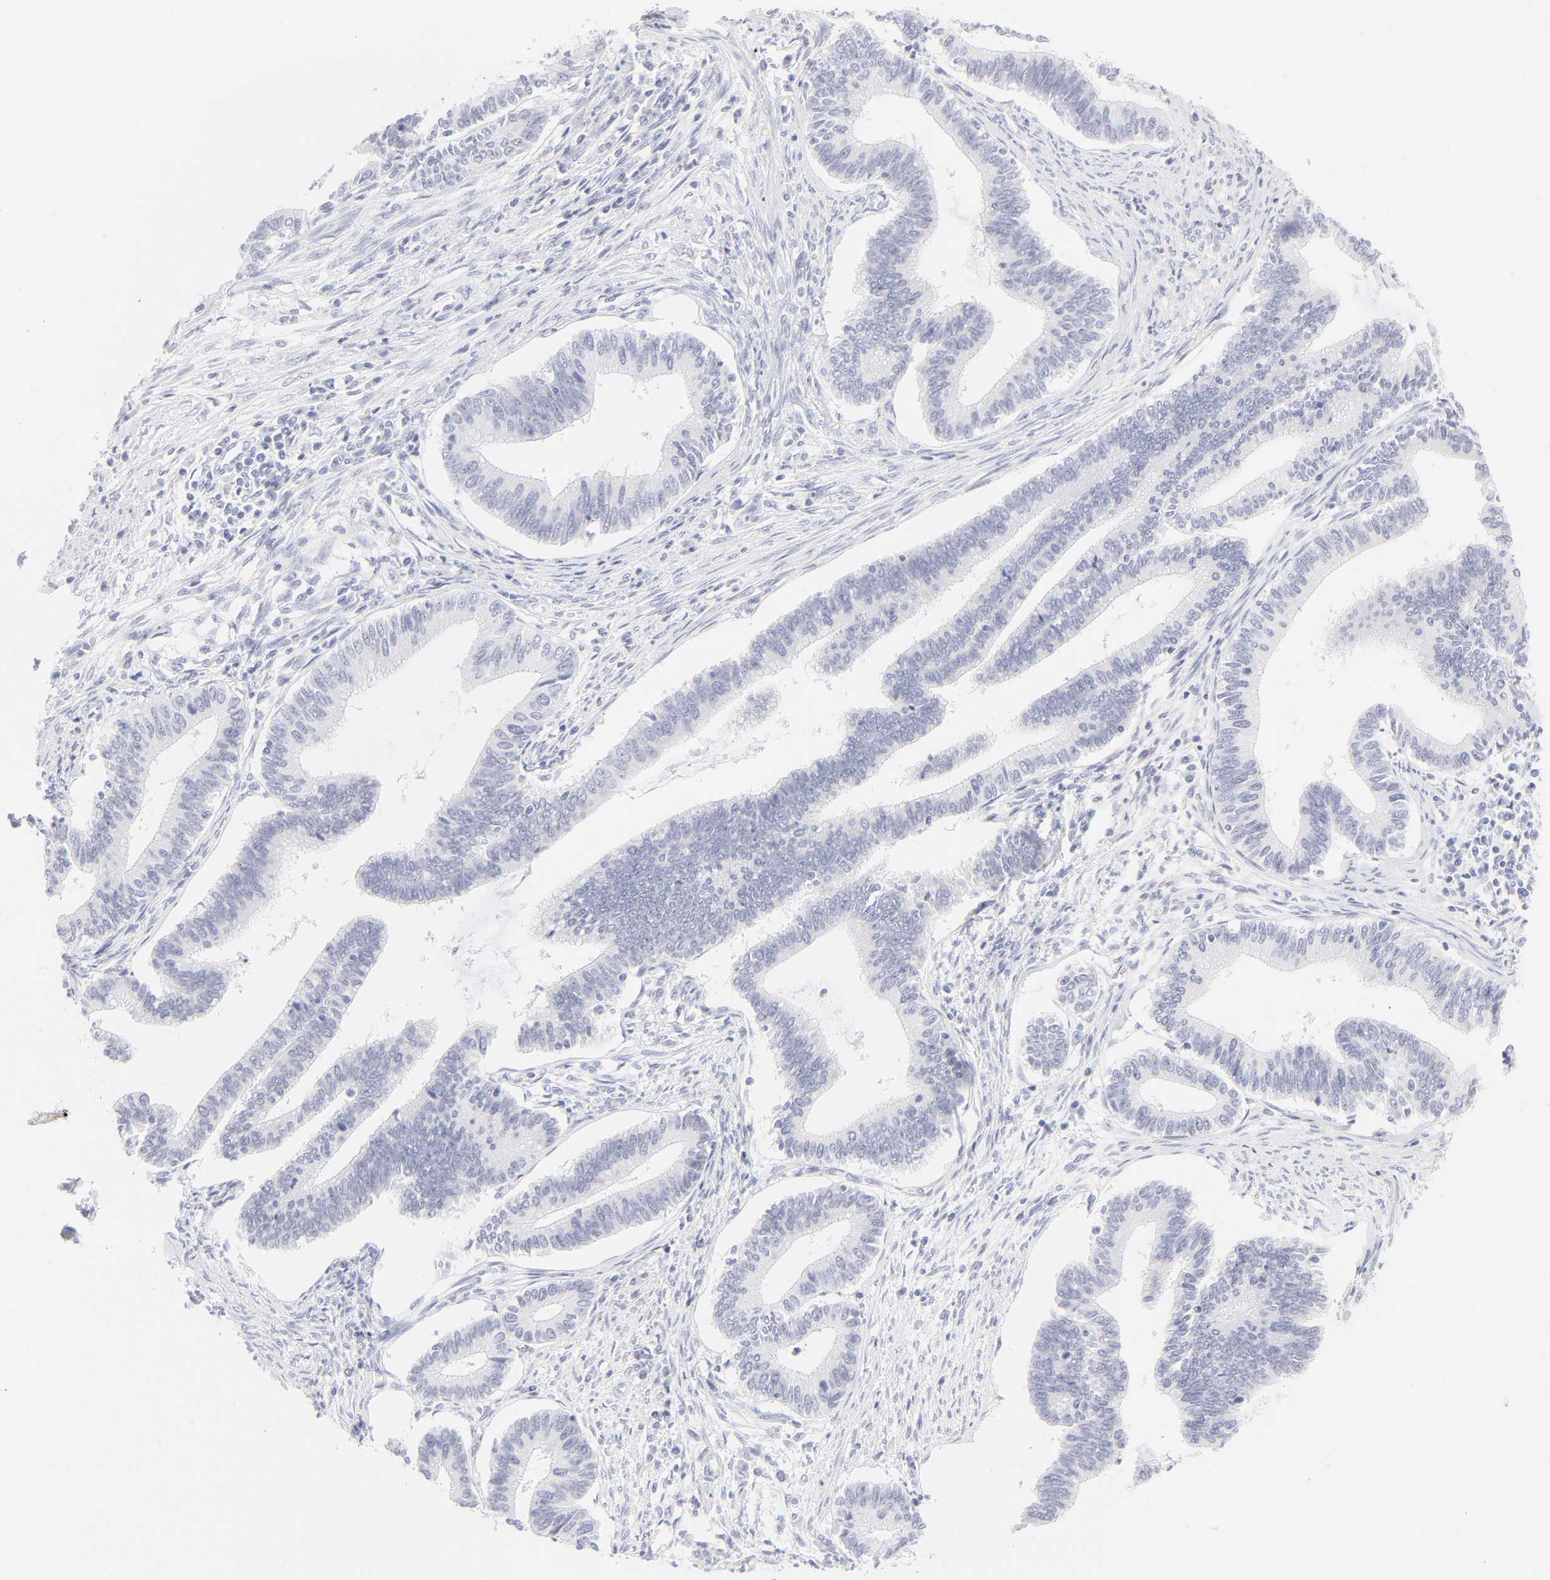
{"staining": {"intensity": "negative", "quantity": "none", "location": "none"}, "tissue": "cervical cancer", "cell_type": "Tumor cells", "image_type": "cancer", "snomed": [{"axis": "morphology", "description": "Adenocarcinoma, NOS"}, {"axis": "topography", "description": "Cervix"}], "caption": "The immunohistochemistry image has no significant positivity in tumor cells of cervical adenocarcinoma tissue. (Stains: DAB (3,3'-diaminobenzidine) IHC with hematoxylin counter stain, Microscopy: brightfield microscopy at high magnification).", "gene": "ELF3", "patient": {"sex": "female", "age": 36}}